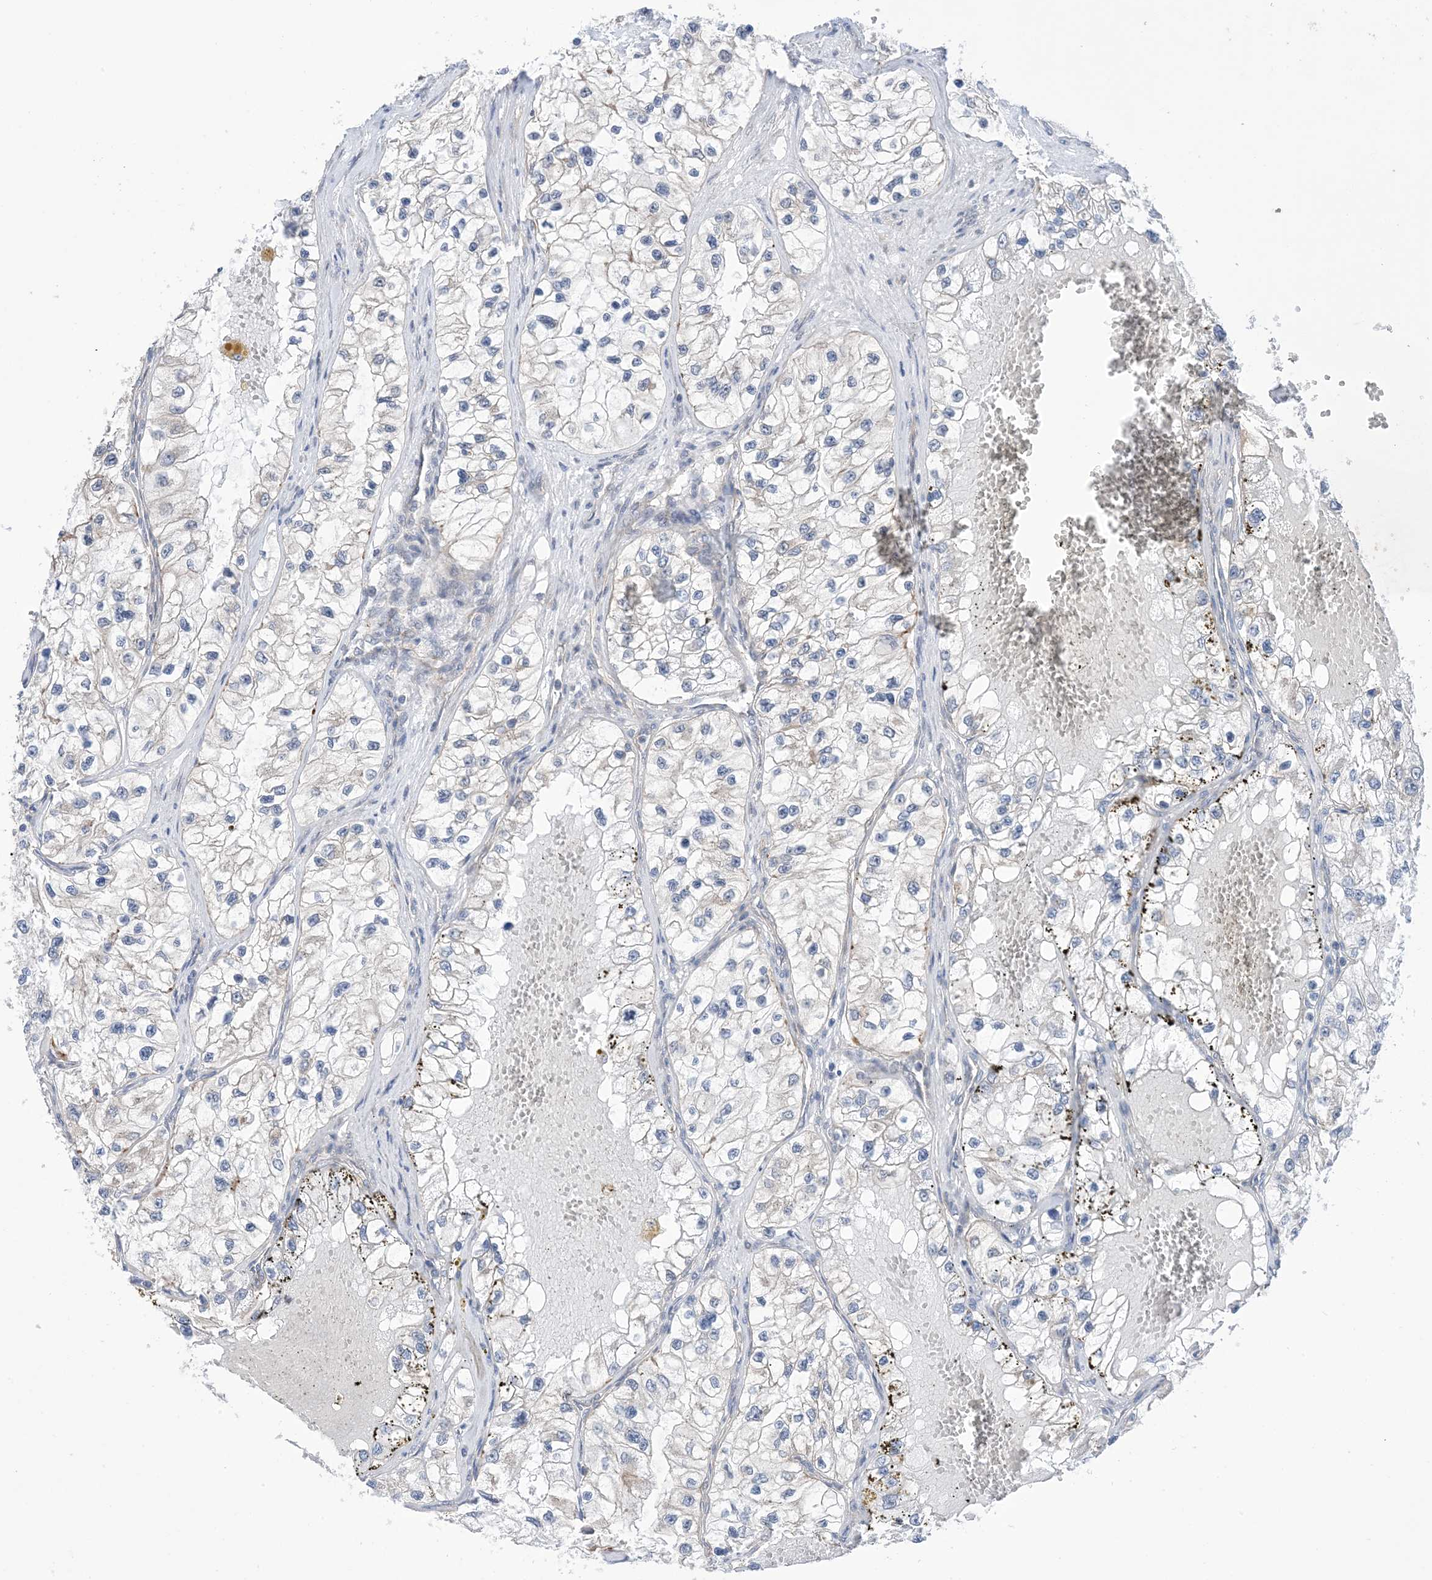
{"staining": {"intensity": "moderate", "quantity": "<25%", "location": "cytoplasmic/membranous"}, "tissue": "renal cancer", "cell_type": "Tumor cells", "image_type": "cancer", "snomed": [{"axis": "morphology", "description": "Adenocarcinoma, NOS"}, {"axis": "topography", "description": "Kidney"}], "caption": "Renal cancer was stained to show a protein in brown. There is low levels of moderate cytoplasmic/membranous expression in approximately <25% of tumor cells.", "gene": "EHBP1", "patient": {"sex": "female", "age": 57}}